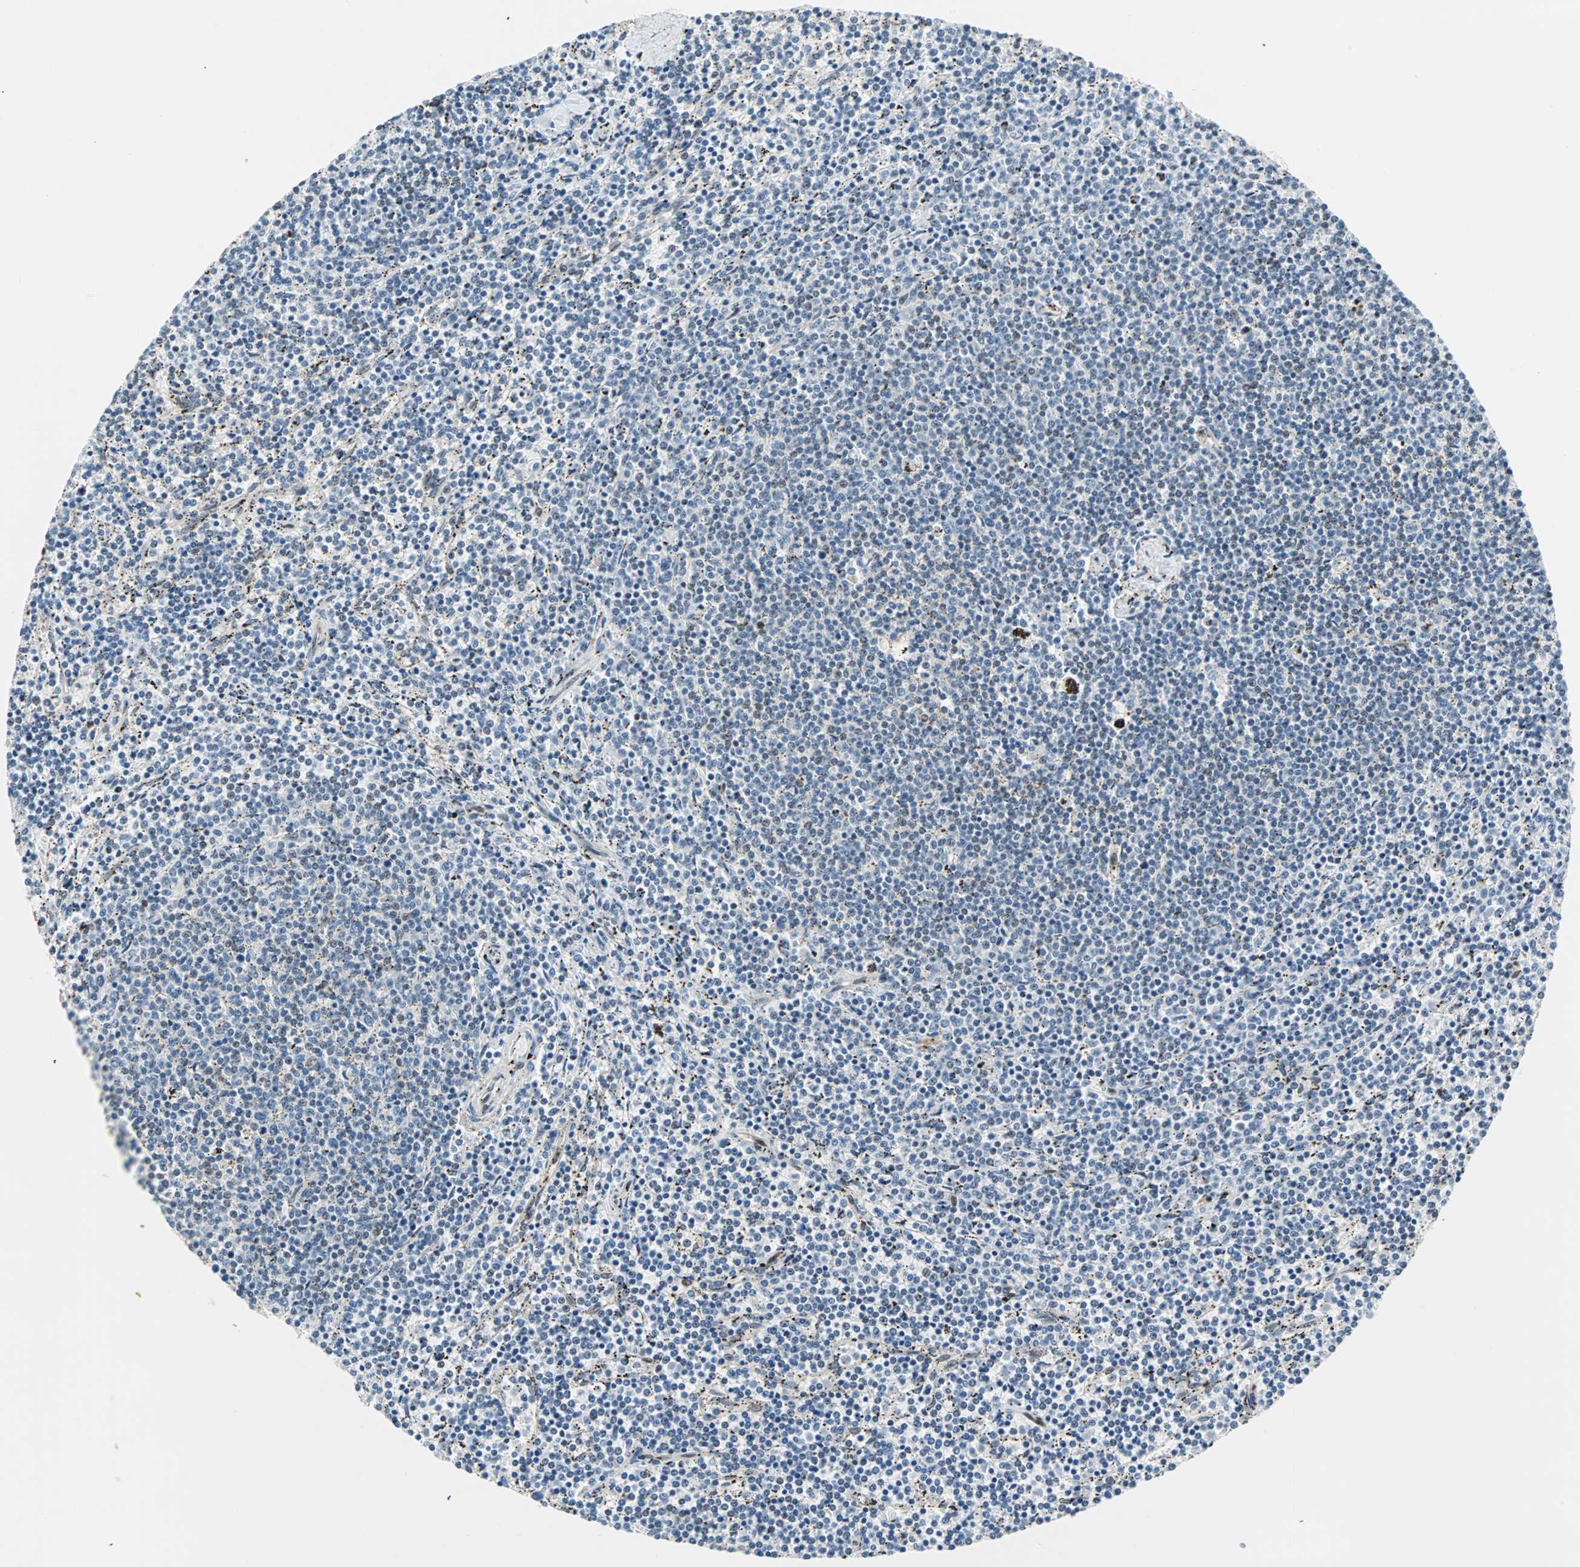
{"staining": {"intensity": "negative", "quantity": "none", "location": "none"}, "tissue": "lymphoma", "cell_type": "Tumor cells", "image_type": "cancer", "snomed": [{"axis": "morphology", "description": "Malignant lymphoma, non-Hodgkin's type, Low grade"}, {"axis": "topography", "description": "Spleen"}], "caption": "A high-resolution histopathology image shows IHC staining of lymphoma, which exhibits no significant expression in tumor cells. (Stains: DAB (3,3'-diaminobenzidine) immunohistochemistry (IHC) with hematoxylin counter stain, Microscopy: brightfield microscopy at high magnification).", "gene": "WWTR1", "patient": {"sex": "female", "age": 50}}